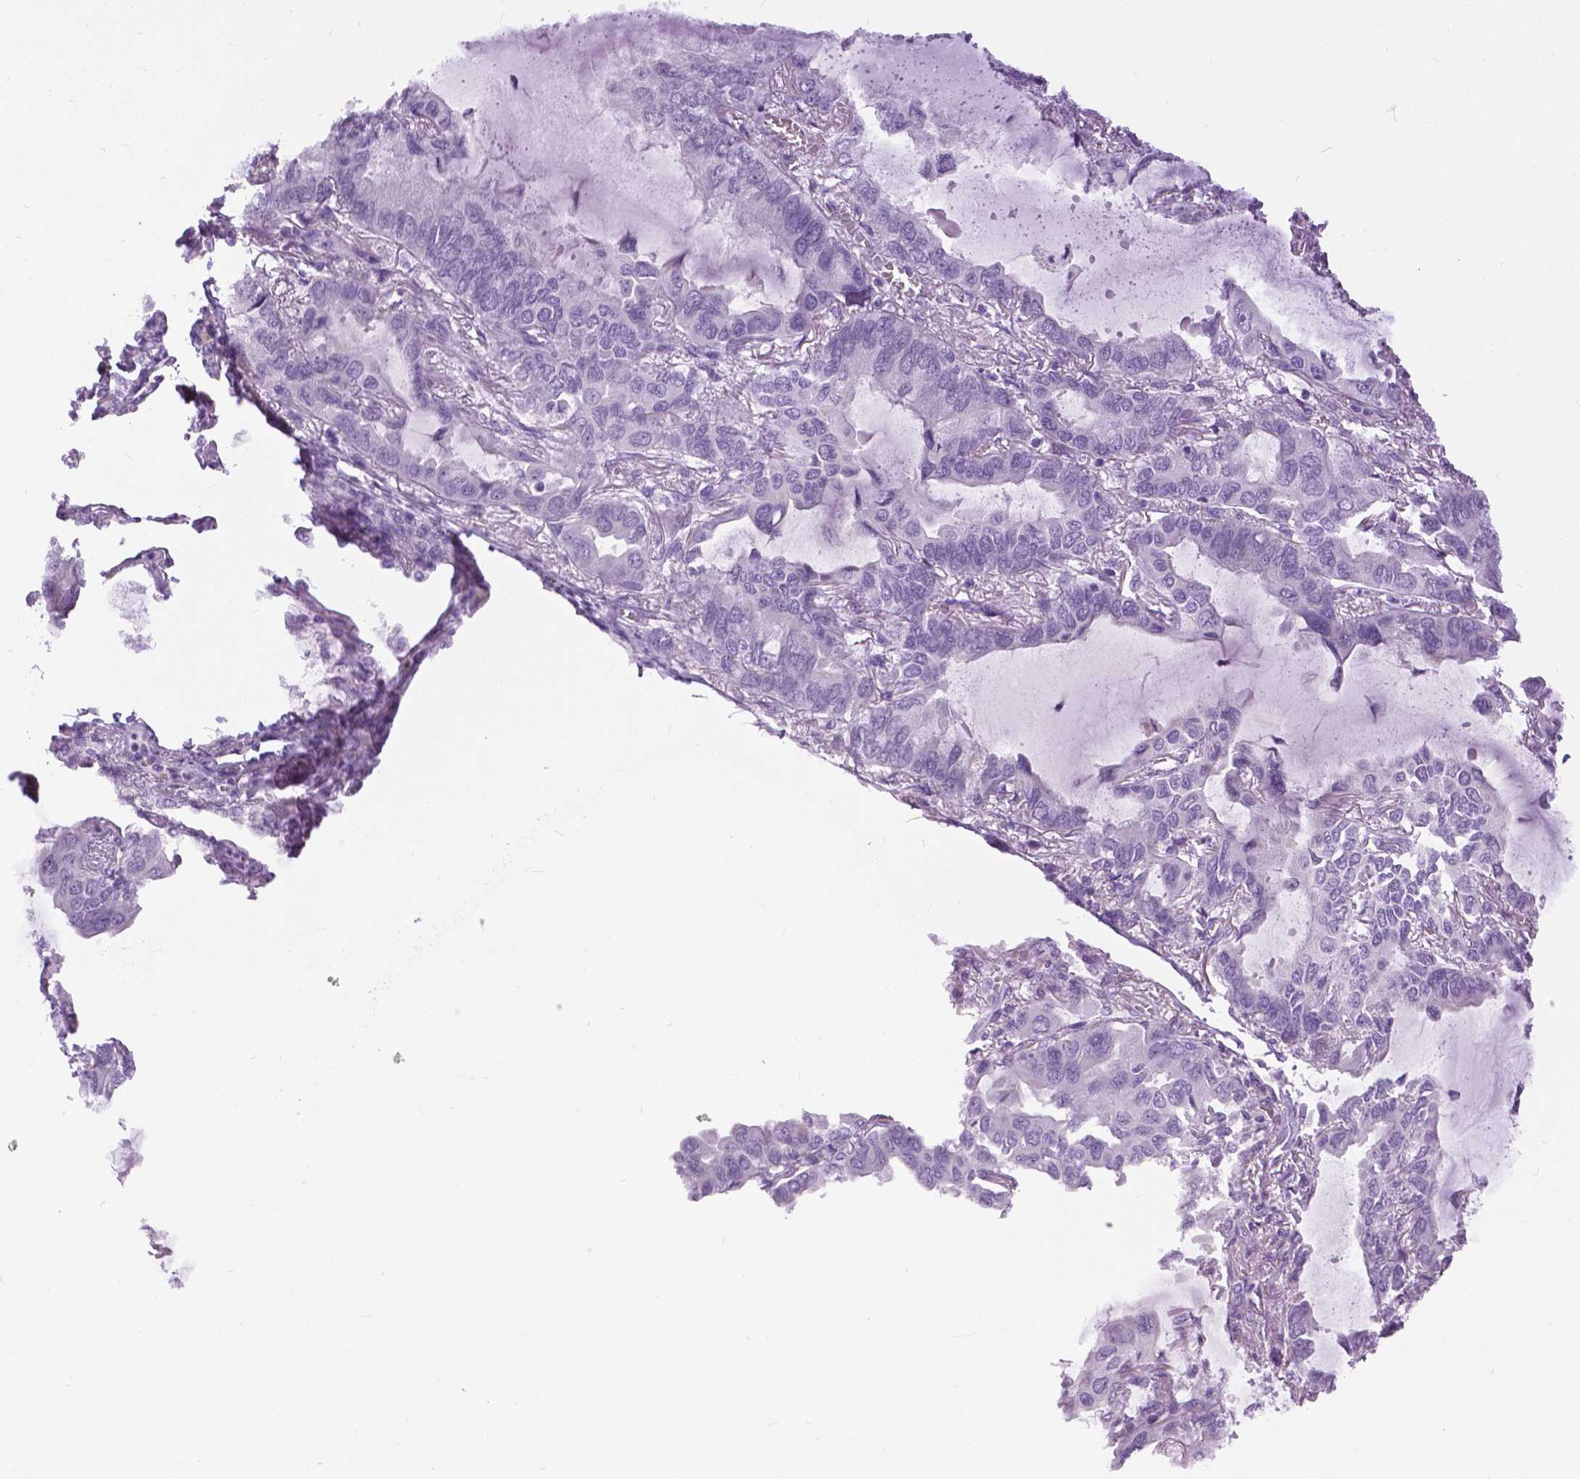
{"staining": {"intensity": "negative", "quantity": "none", "location": "none"}, "tissue": "lung cancer", "cell_type": "Tumor cells", "image_type": "cancer", "snomed": [{"axis": "morphology", "description": "Adenocarcinoma, NOS"}, {"axis": "topography", "description": "Lung"}], "caption": "Immunohistochemistry of human lung adenocarcinoma shows no staining in tumor cells.", "gene": "MYOM1", "patient": {"sex": "male", "age": 64}}